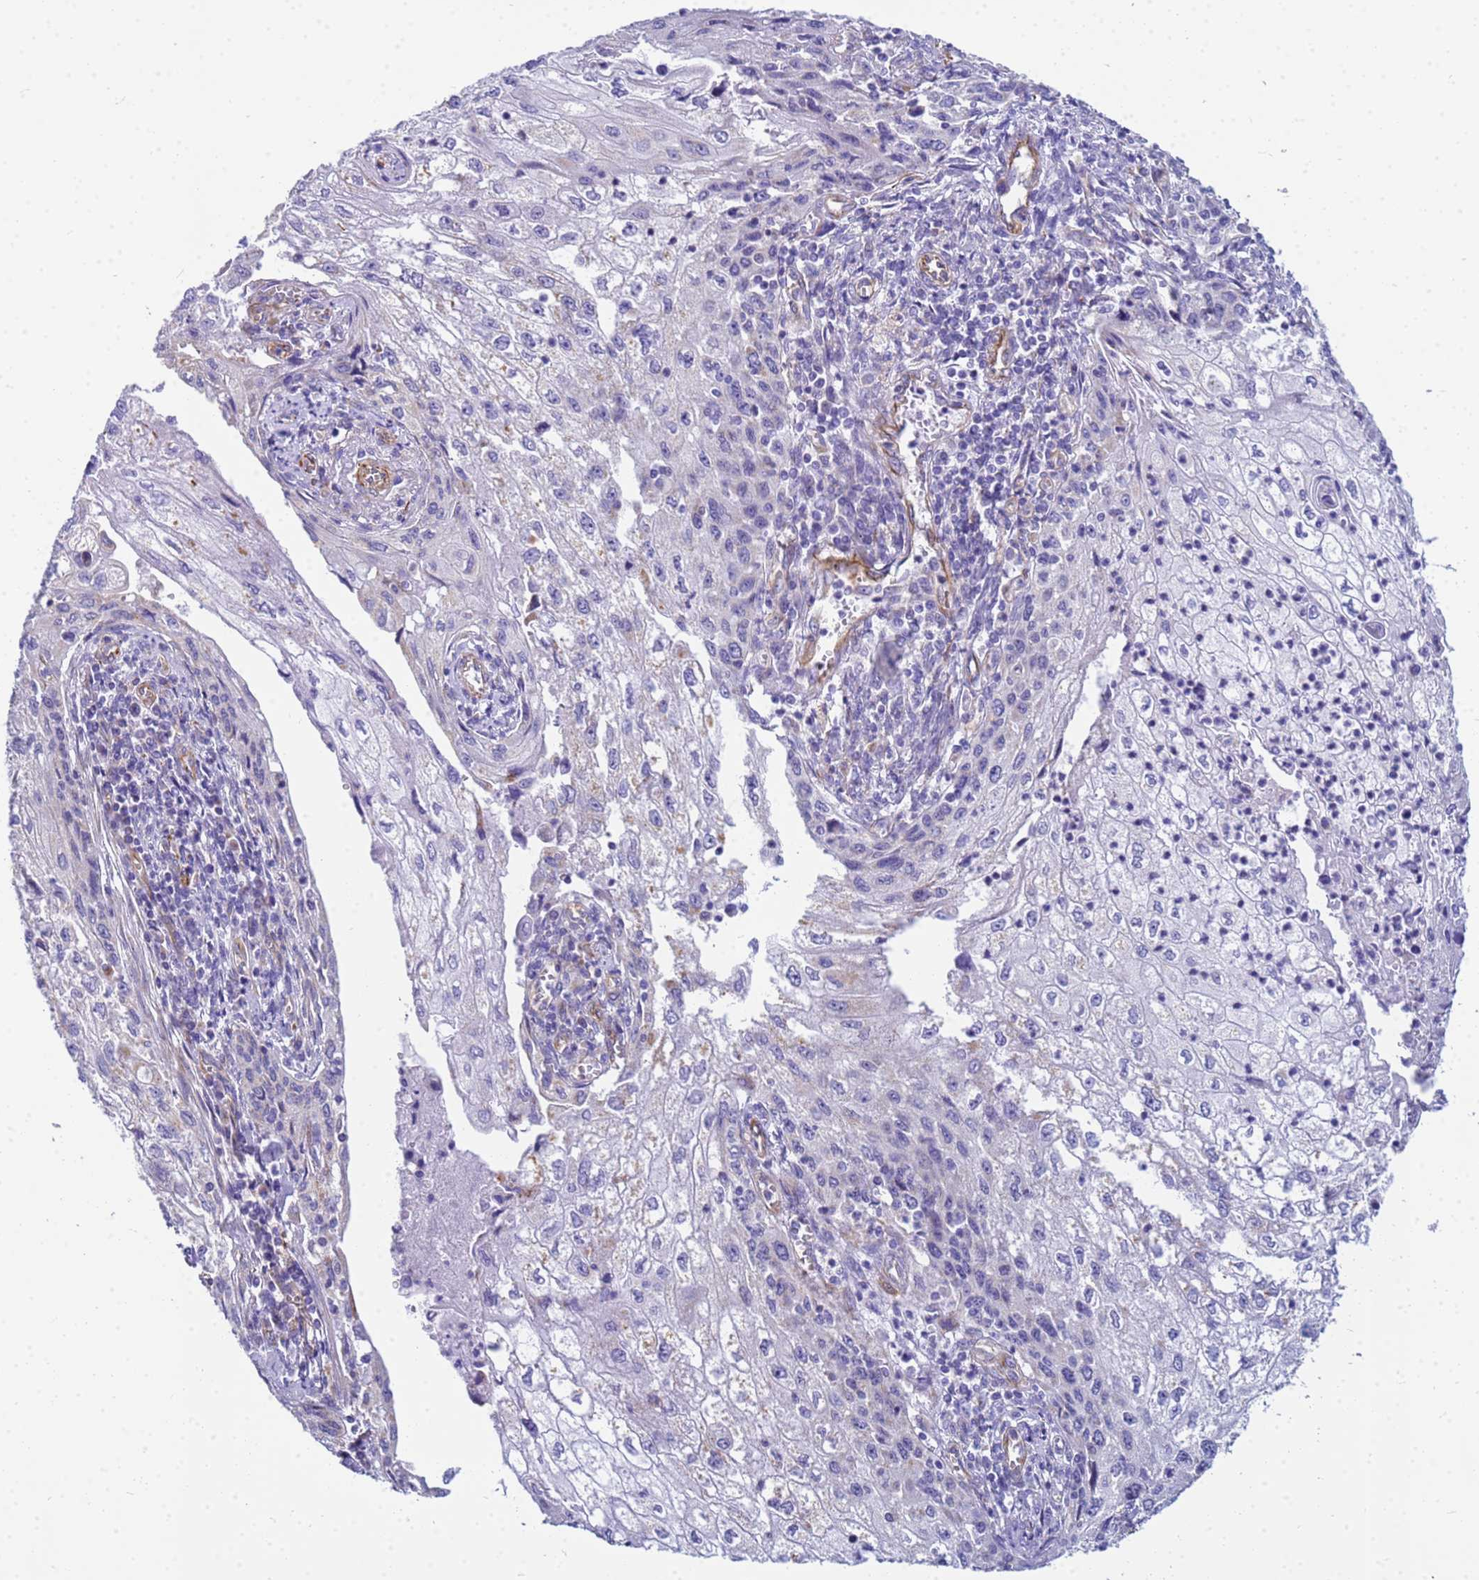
{"staining": {"intensity": "weak", "quantity": "<25%", "location": "cytoplasmic/membranous"}, "tissue": "cervical cancer", "cell_type": "Tumor cells", "image_type": "cancer", "snomed": [{"axis": "morphology", "description": "Squamous cell carcinoma, NOS"}, {"axis": "topography", "description": "Cervix"}], "caption": "Protein analysis of squamous cell carcinoma (cervical) demonstrates no significant positivity in tumor cells.", "gene": "UBXN2B", "patient": {"sex": "female", "age": 67}}